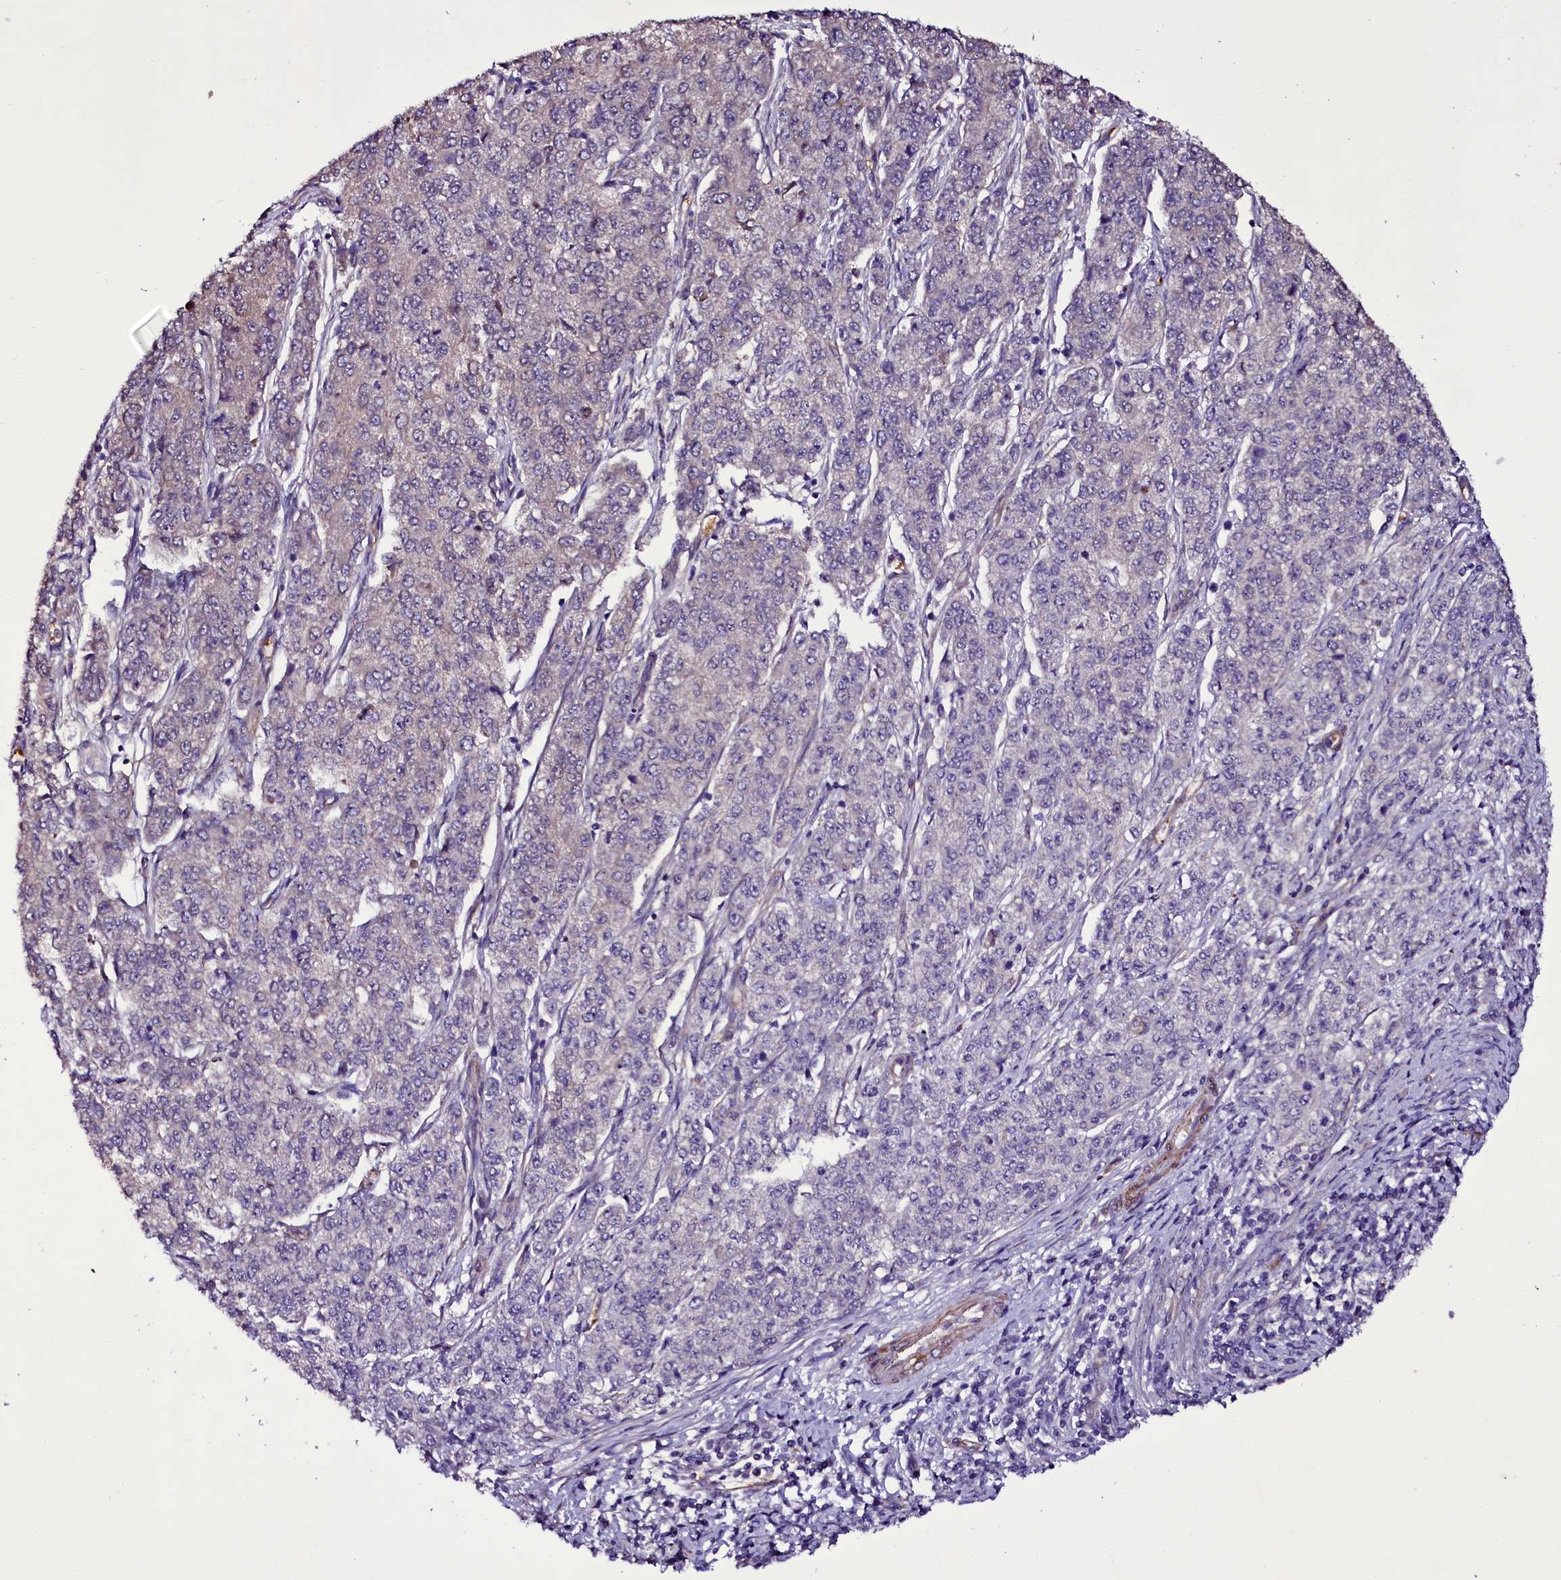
{"staining": {"intensity": "negative", "quantity": "none", "location": "none"}, "tissue": "endometrial cancer", "cell_type": "Tumor cells", "image_type": "cancer", "snomed": [{"axis": "morphology", "description": "Adenocarcinoma, NOS"}, {"axis": "topography", "description": "Endometrium"}], "caption": "IHC micrograph of human adenocarcinoma (endometrial) stained for a protein (brown), which reveals no staining in tumor cells.", "gene": "MEX3C", "patient": {"sex": "female", "age": 50}}